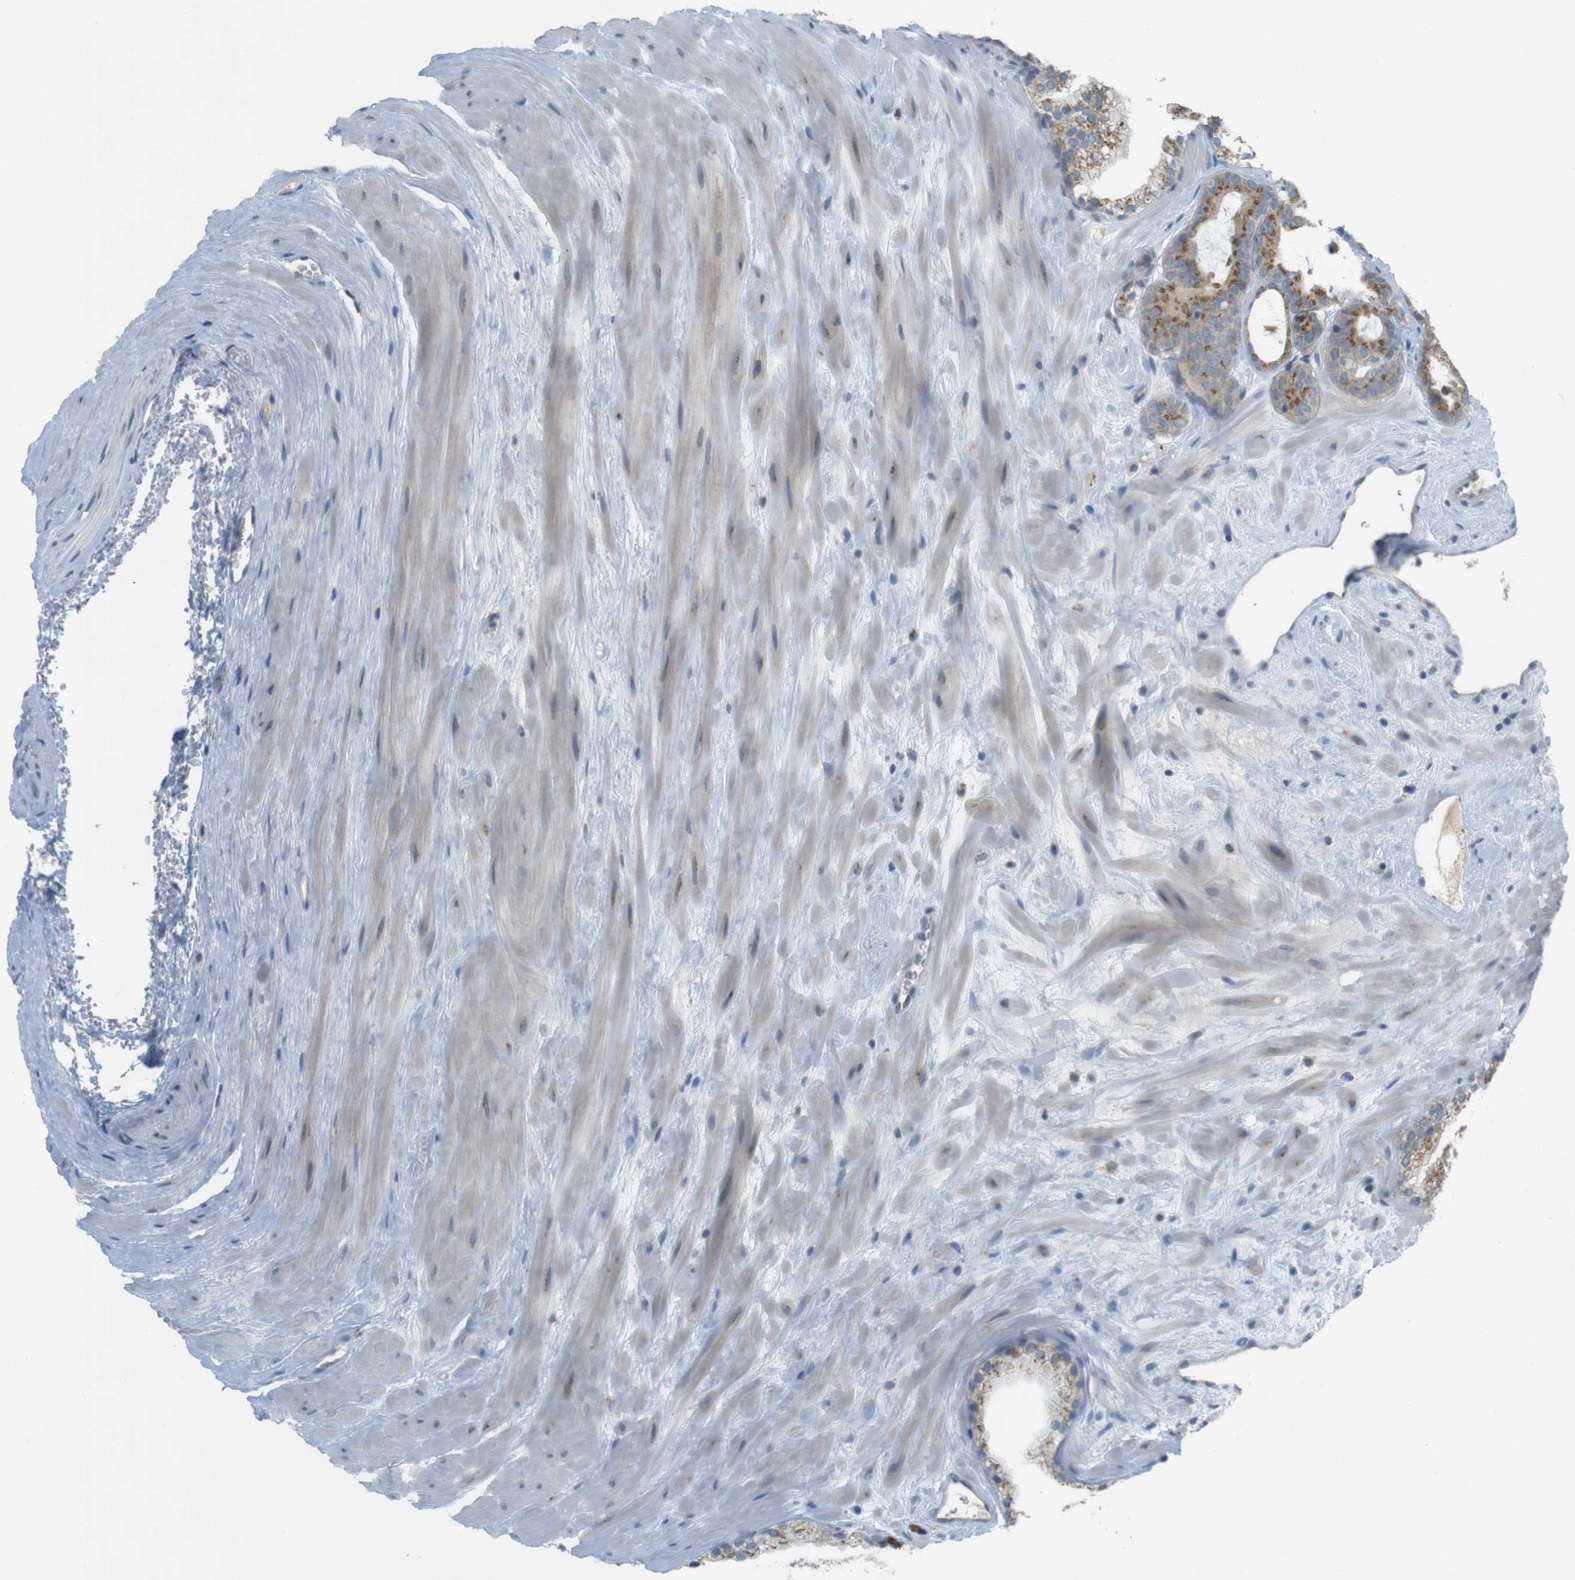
{"staining": {"intensity": "moderate", "quantity": ">75%", "location": "cytoplasmic/membranous"}, "tissue": "prostate cancer", "cell_type": "Tumor cells", "image_type": "cancer", "snomed": [{"axis": "morphology", "description": "Adenocarcinoma, High grade"}, {"axis": "topography", "description": "Prostate"}], "caption": "Moderate cytoplasmic/membranous protein staining is appreciated in about >75% of tumor cells in prostate high-grade adenocarcinoma.", "gene": "YIPF3", "patient": {"sex": "male", "age": 60}}